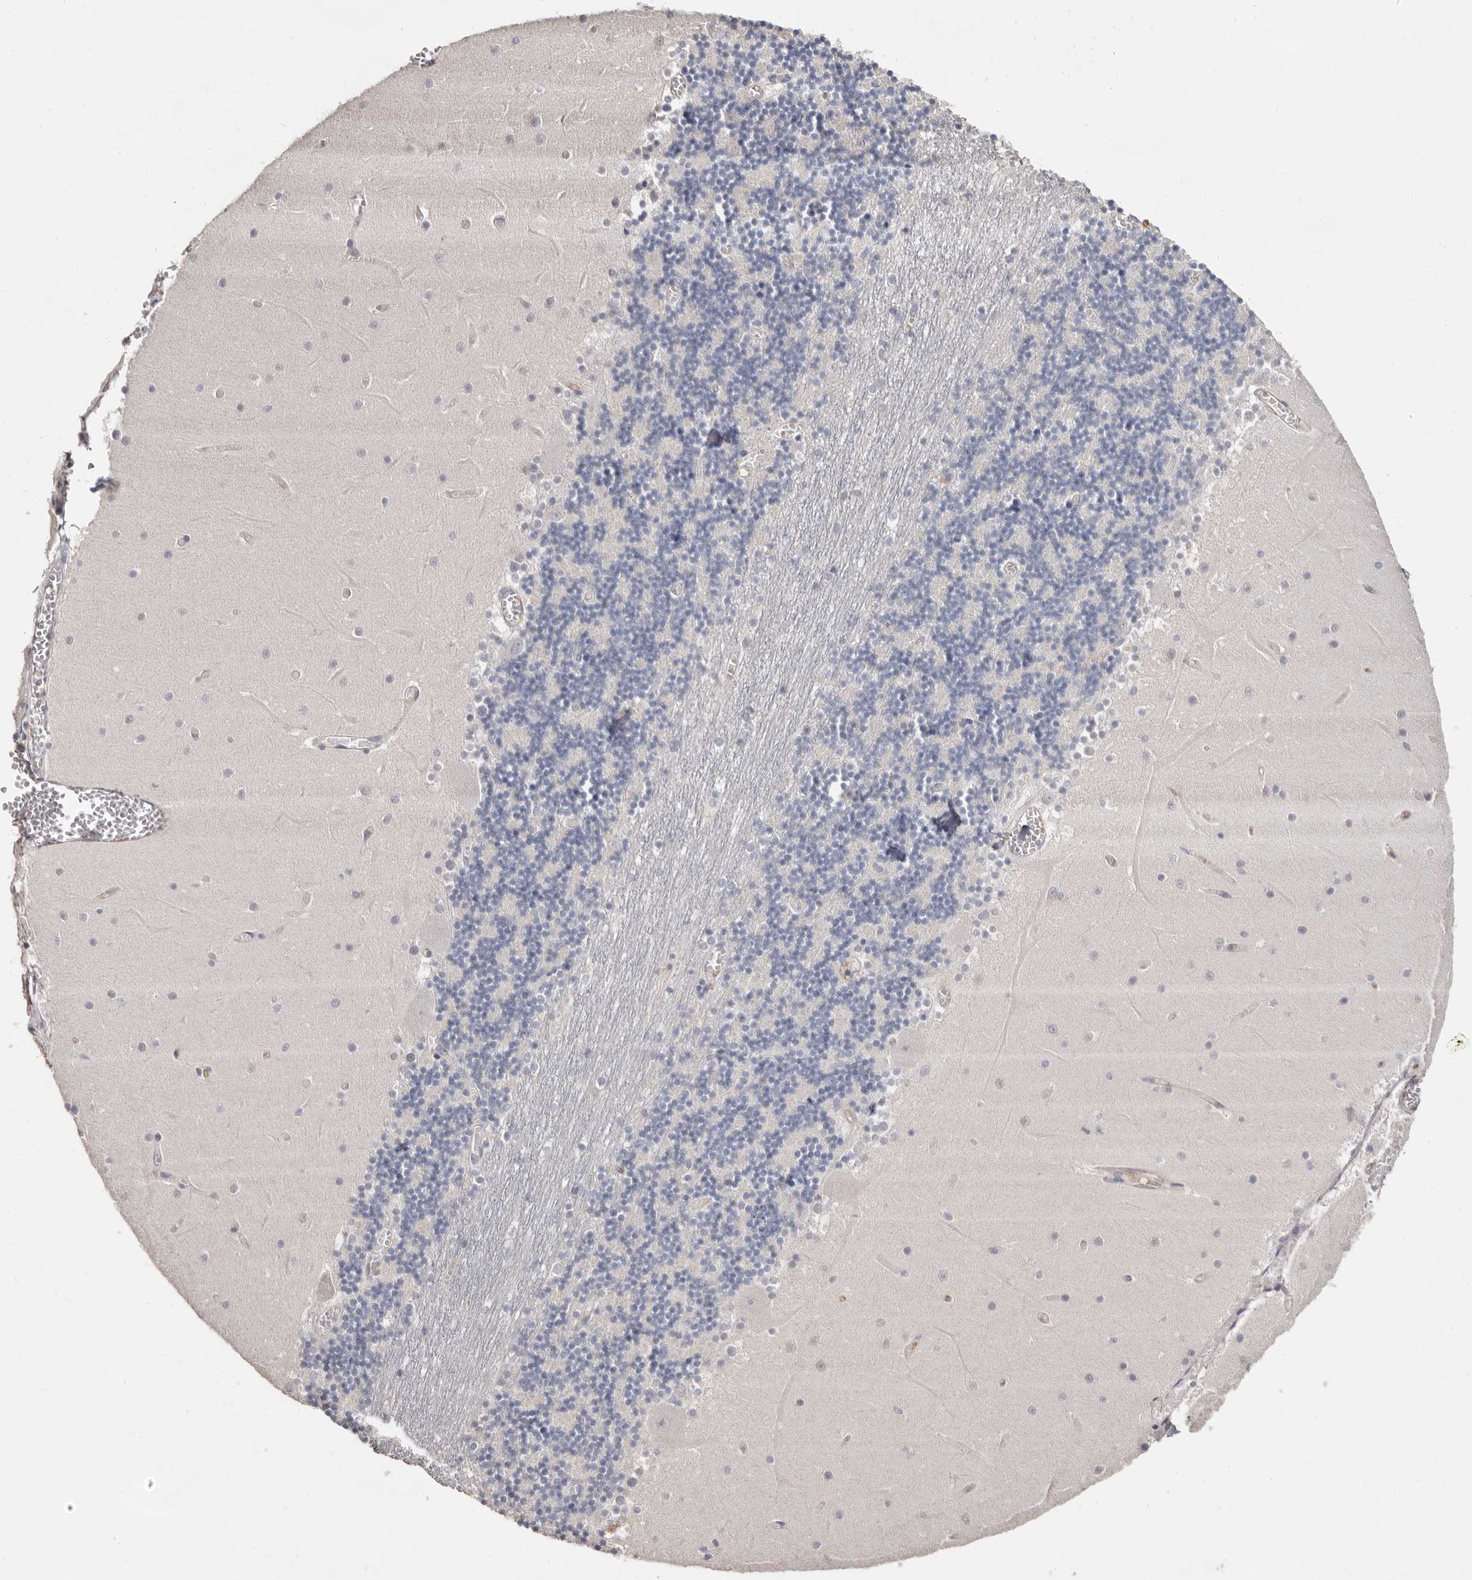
{"staining": {"intensity": "negative", "quantity": "none", "location": "none"}, "tissue": "cerebellum", "cell_type": "Cells in granular layer", "image_type": "normal", "snomed": [{"axis": "morphology", "description": "Normal tissue, NOS"}, {"axis": "topography", "description": "Cerebellum"}], "caption": "This is a photomicrograph of immunohistochemistry staining of benign cerebellum, which shows no expression in cells in granular layer.", "gene": "MMACHC", "patient": {"sex": "female", "age": 28}}